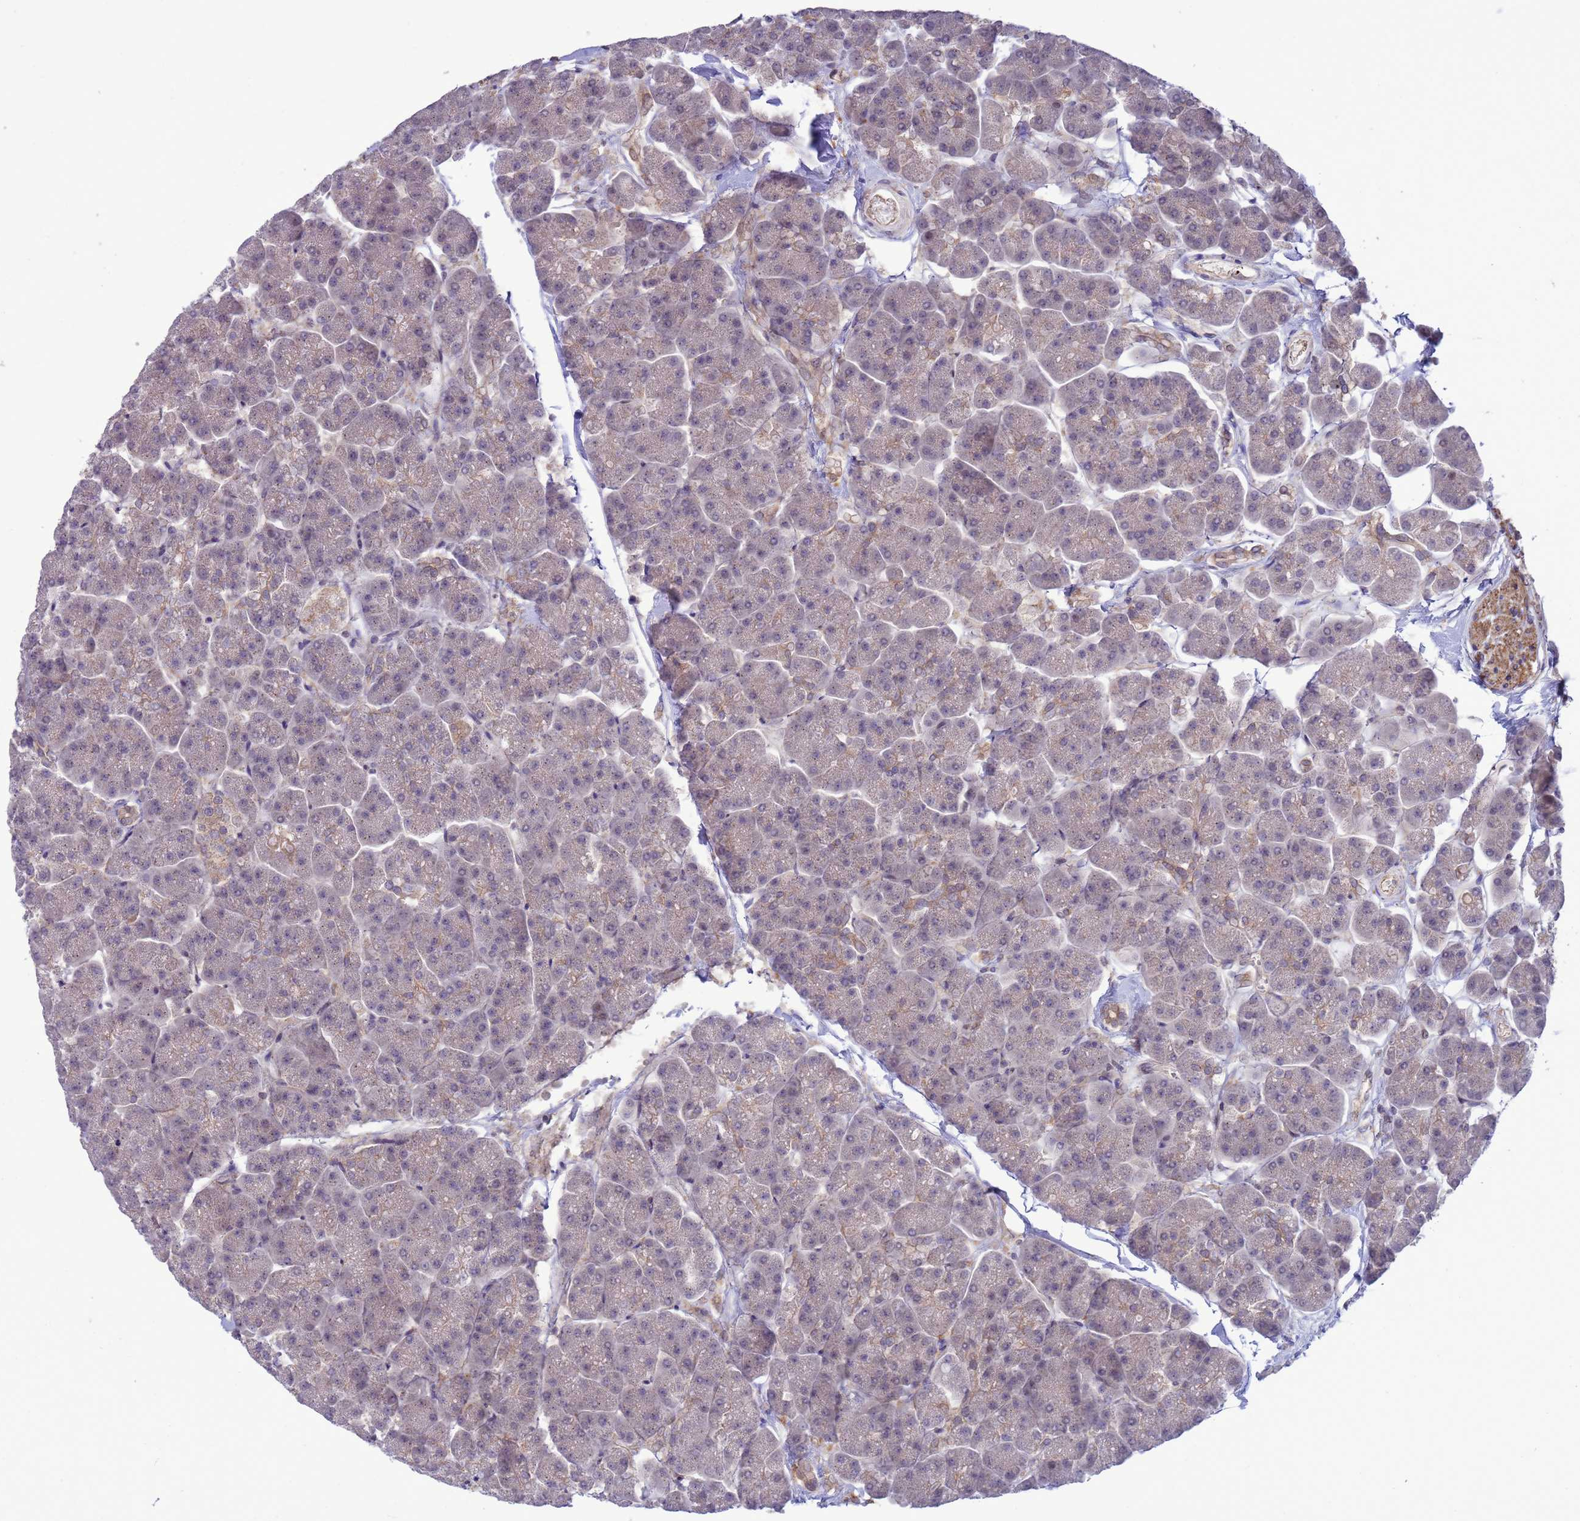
{"staining": {"intensity": "weak", "quantity": "<25%", "location": "cytoplasmic/membranous"}, "tissue": "pancreas", "cell_type": "Exocrine glandular cells", "image_type": "normal", "snomed": [{"axis": "morphology", "description": "Normal tissue, NOS"}, {"axis": "topography", "description": "Pancreas"}, {"axis": "topography", "description": "Peripheral nerve tissue"}], "caption": "High magnification brightfield microscopy of unremarkable pancreas stained with DAB (brown) and counterstained with hematoxylin (blue): exocrine glandular cells show no significant staining.", "gene": "GJA10", "patient": {"sex": "male", "age": 54}}